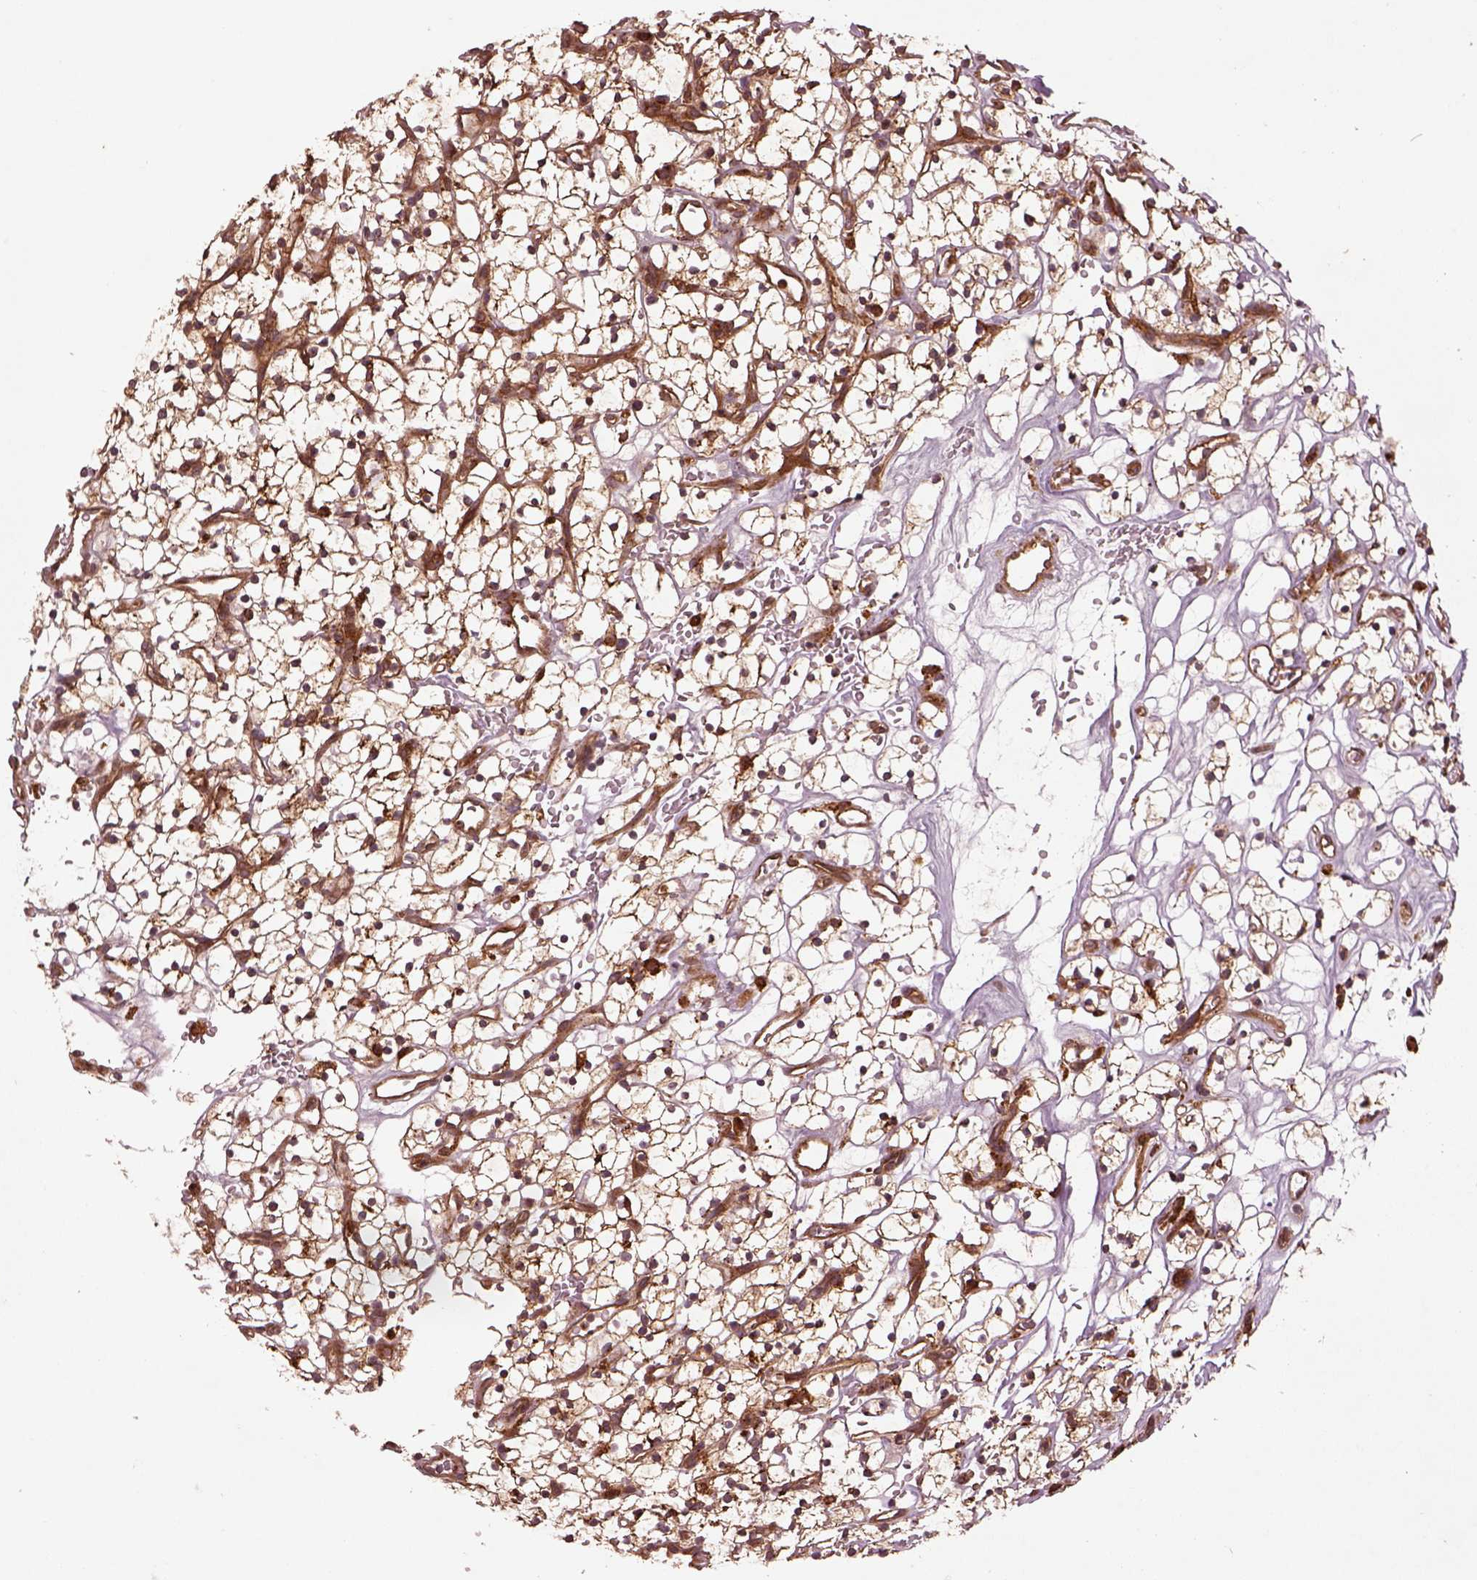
{"staining": {"intensity": "strong", "quantity": ">75%", "location": "cytoplasmic/membranous"}, "tissue": "renal cancer", "cell_type": "Tumor cells", "image_type": "cancer", "snomed": [{"axis": "morphology", "description": "Adenocarcinoma, NOS"}, {"axis": "topography", "description": "Kidney"}], "caption": "Immunohistochemistry histopathology image of neoplastic tissue: human renal cancer stained using immunohistochemistry exhibits high levels of strong protein expression localized specifically in the cytoplasmic/membranous of tumor cells, appearing as a cytoplasmic/membranous brown color.", "gene": "WASHC2A", "patient": {"sex": "female", "age": 64}}